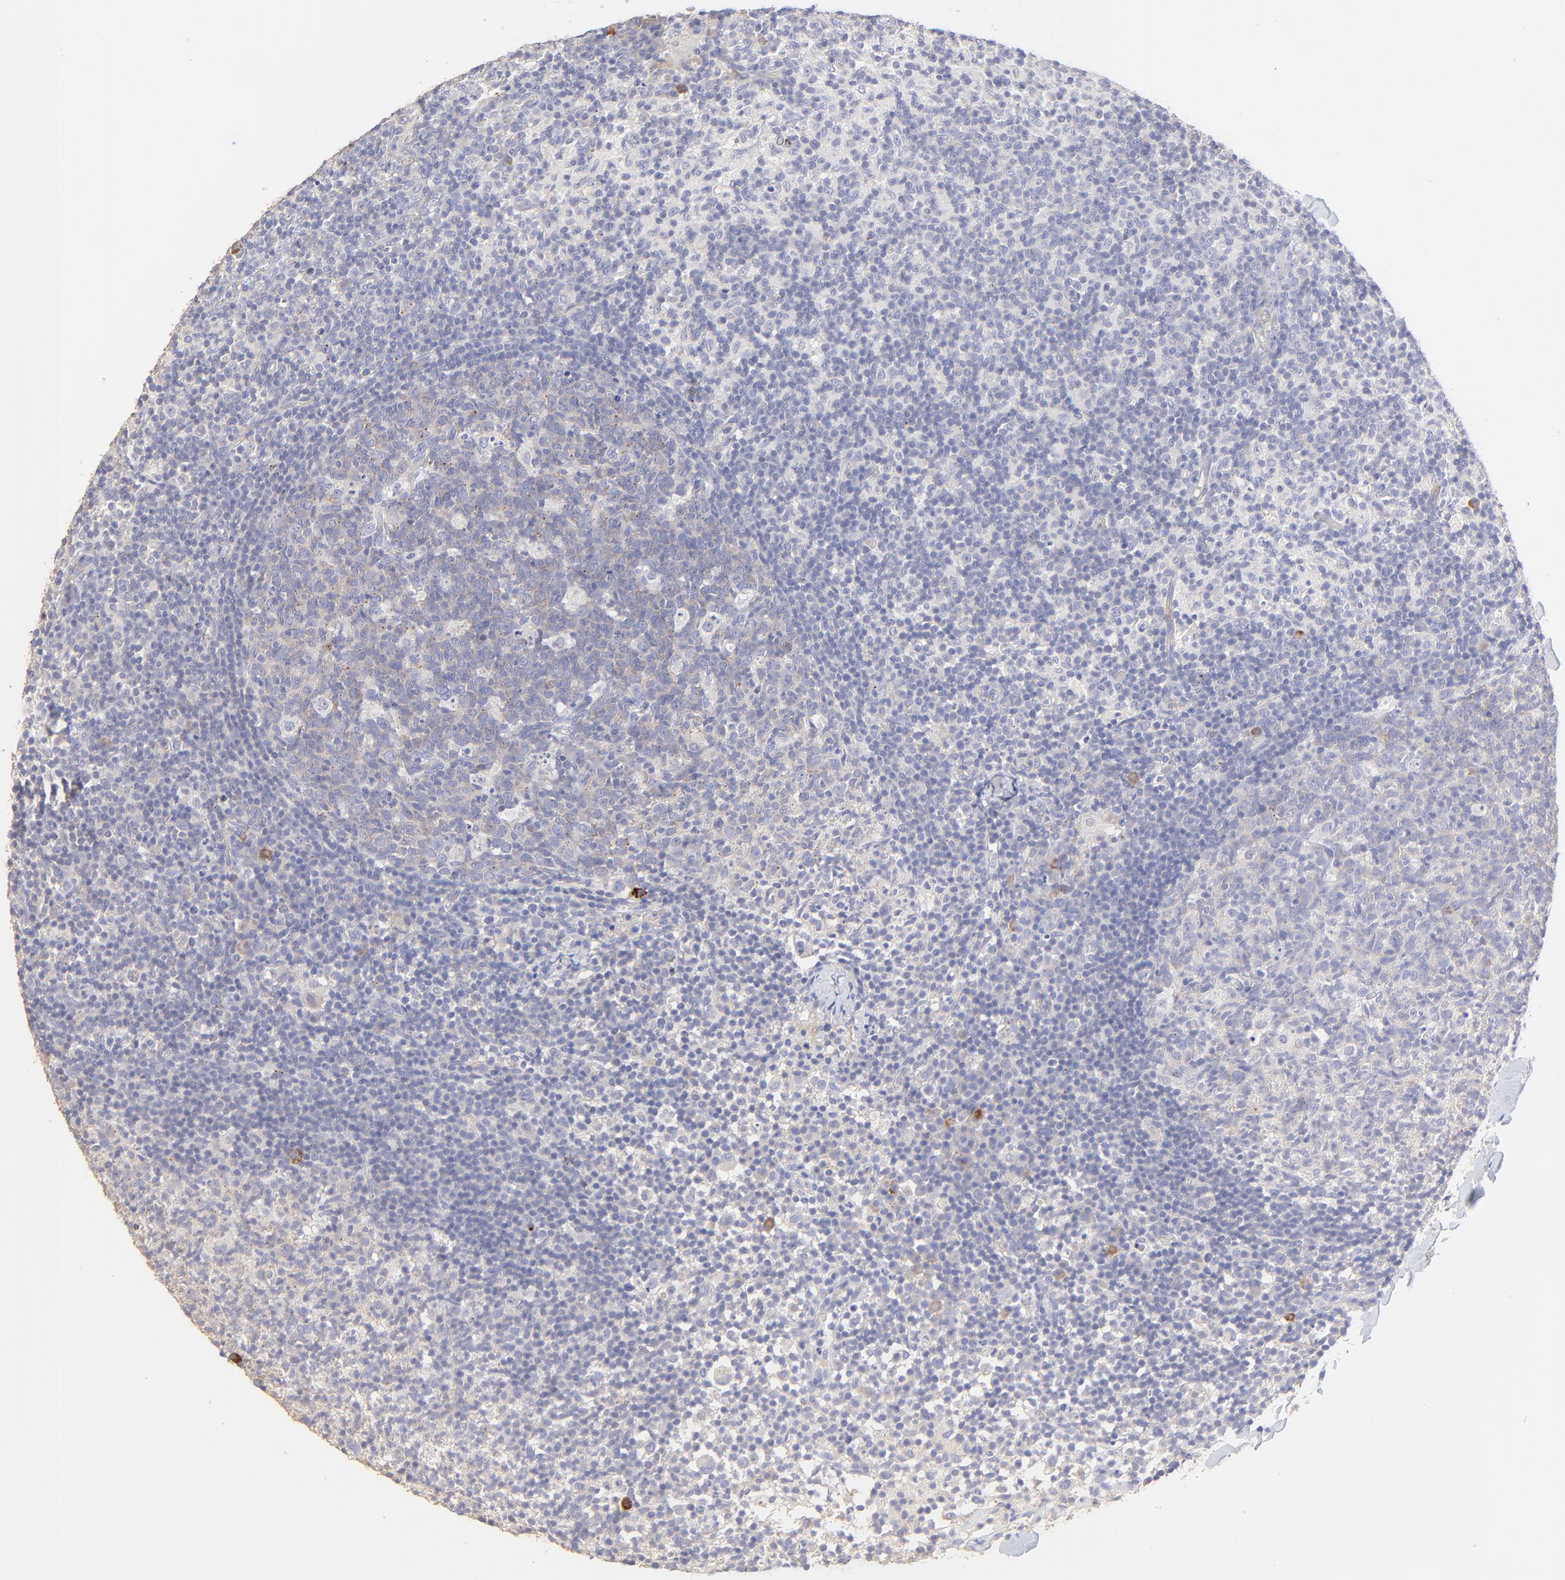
{"staining": {"intensity": "moderate", "quantity": ">75%", "location": "cytoplasmic/membranous"}, "tissue": "lymph node", "cell_type": "Germinal center cells", "image_type": "normal", "snomed": [{"axis": "morphology", "description": "Normal tissue, NOS"}, {"axis": "morphology", "description": "Inflammation, NOS"}, {"axis": "topography", "description": "Lymph node"}], "caption": "IHC of normal human lymph node reveals medium levels of moderate cytoplasmic/membranous staining in approximately >75% of germinal center cells. The protein of interest is stained brown, and the nuclei are stained in blue (DAB IHC with brightfield microscopy, high magnification).", "gene": "LHFPL1", "patient": {"sex": "male", "age": 55}}